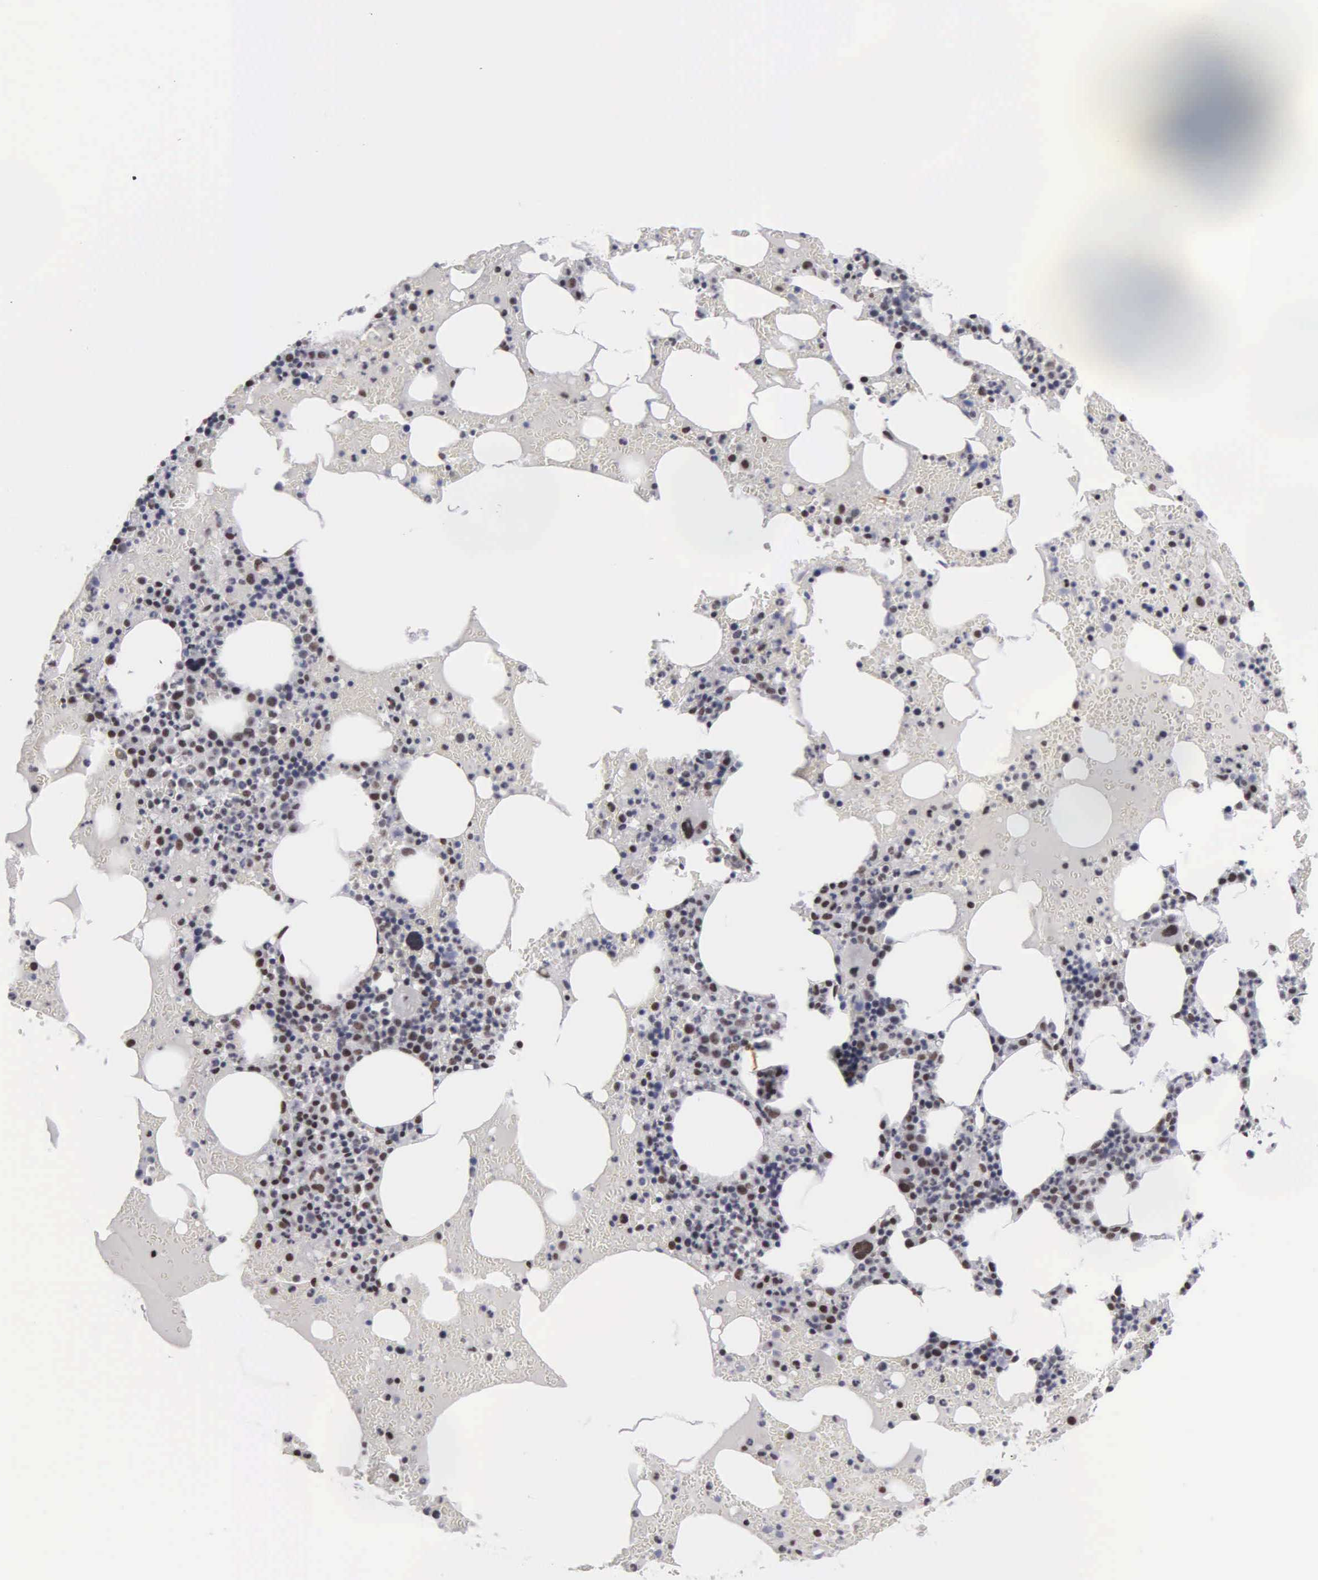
{"staining": {"intensity": "moderate", "quantity": "25%-75%", "location": "nuclear"}, "tissue": "bone marrow", "cell_type": "Hematopoietic cells", "image_type": "normal", "snomed": [{"axis": "morphology", "description": "Normal tissue, NOS"}, {"axis": "topography", "description": "Bone marrow"}], "caption": "Immunohistochemical staining of benign bone marrow reveals 25%-75% levels of moderate nuclear protein staining in approximately 25%-75% of hematopoietic cells. The protein of interest is shown in brown color, while the nuclei are stained blue.", "gene": "KIAA0586", "patient": {"sex": "female", "age": 72}}